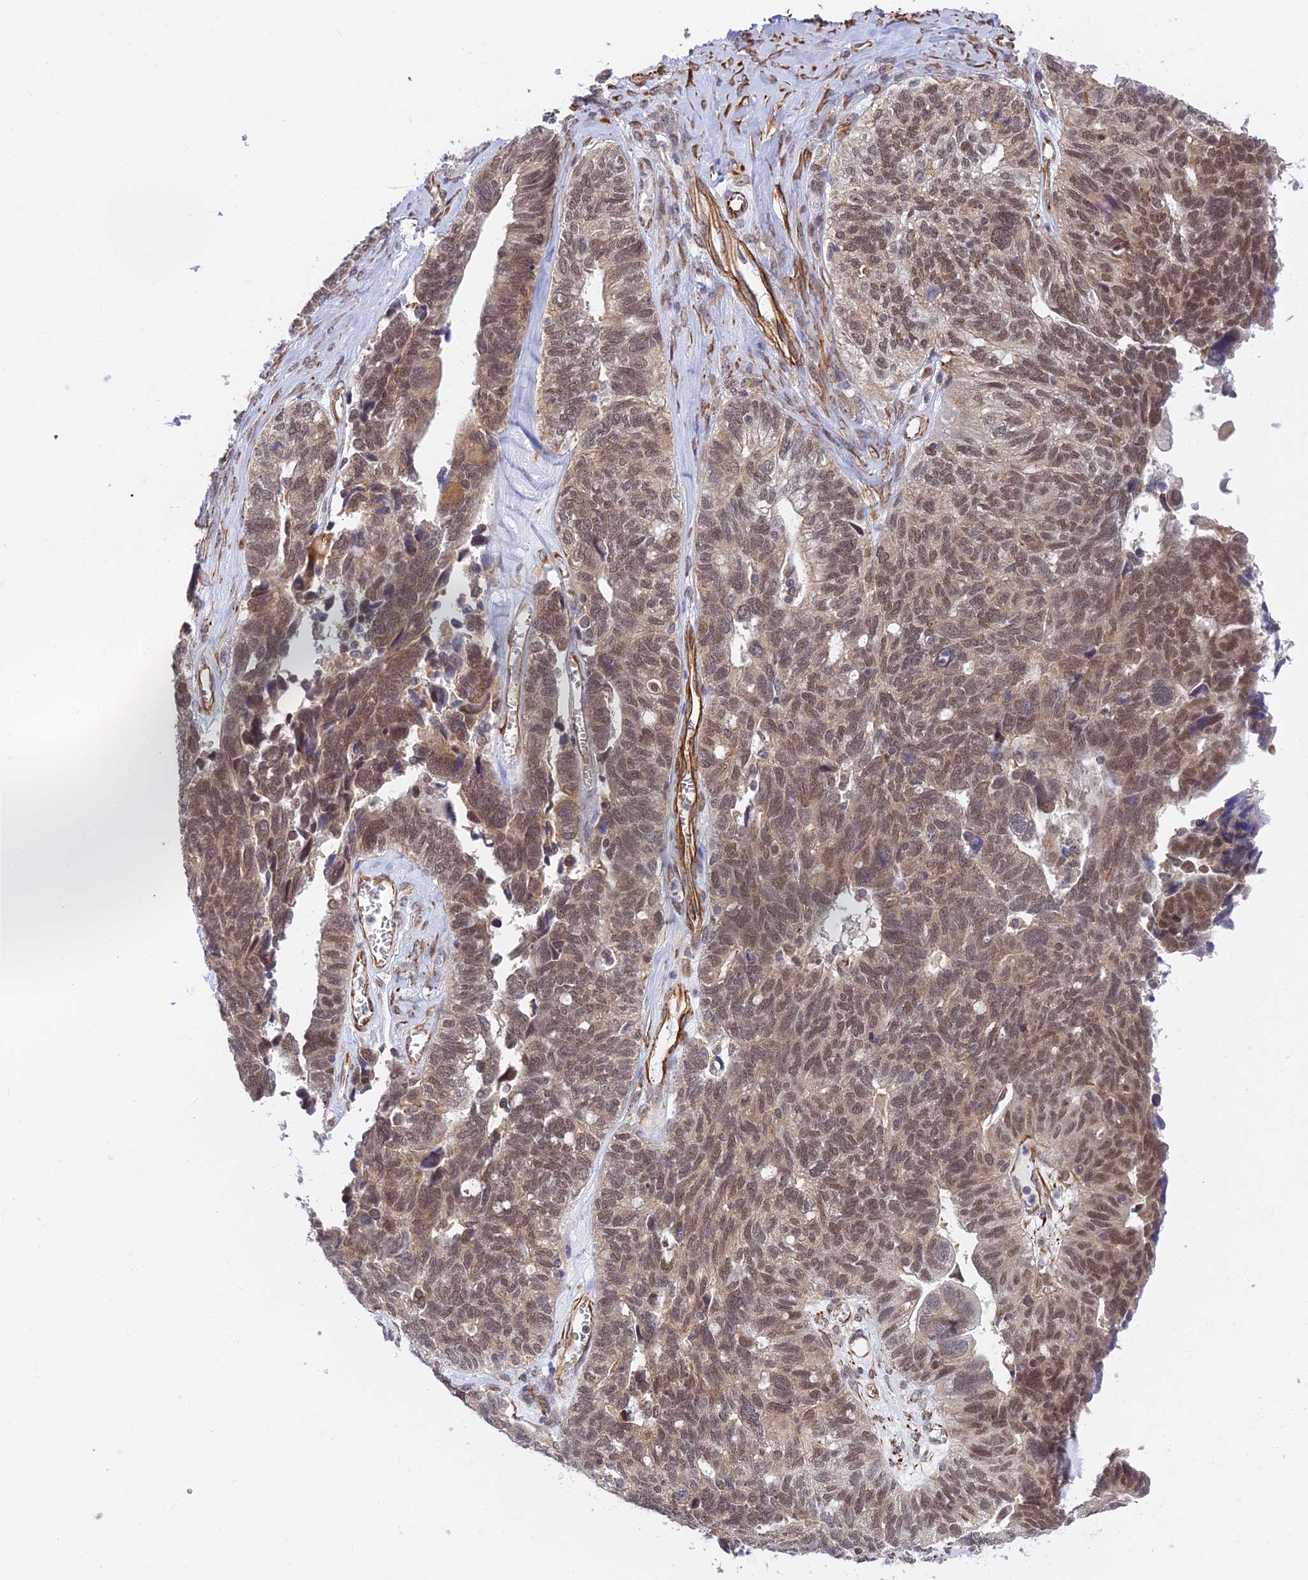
{"staining": {"intensity": "moderate", "quantity": ">75%", "location": "nuclear"}, "tissue": "ovarian cancer", "cell_type": "Tumor cells", "image_type": "cancer", "snomed": [{"axis": "morphology", "description": "Cystadenocarcinoma, serous, NOS"}, {"axis": "topography", "description": "Ovary"}], "caption": "Ovarian cancer (serous cystadenocarcinoma) stained with immunohistochemistry exhibits moderate nuclear expression in about >75% of tumor cells. The staining was performed using DAB (3,3'-diaminobenzidine), with brown indicating positive protein expression. Nuclei are stained blue with hematoxylin.", "gene": "PAGR1", "patient": {"sex": "female", "age": 79}}